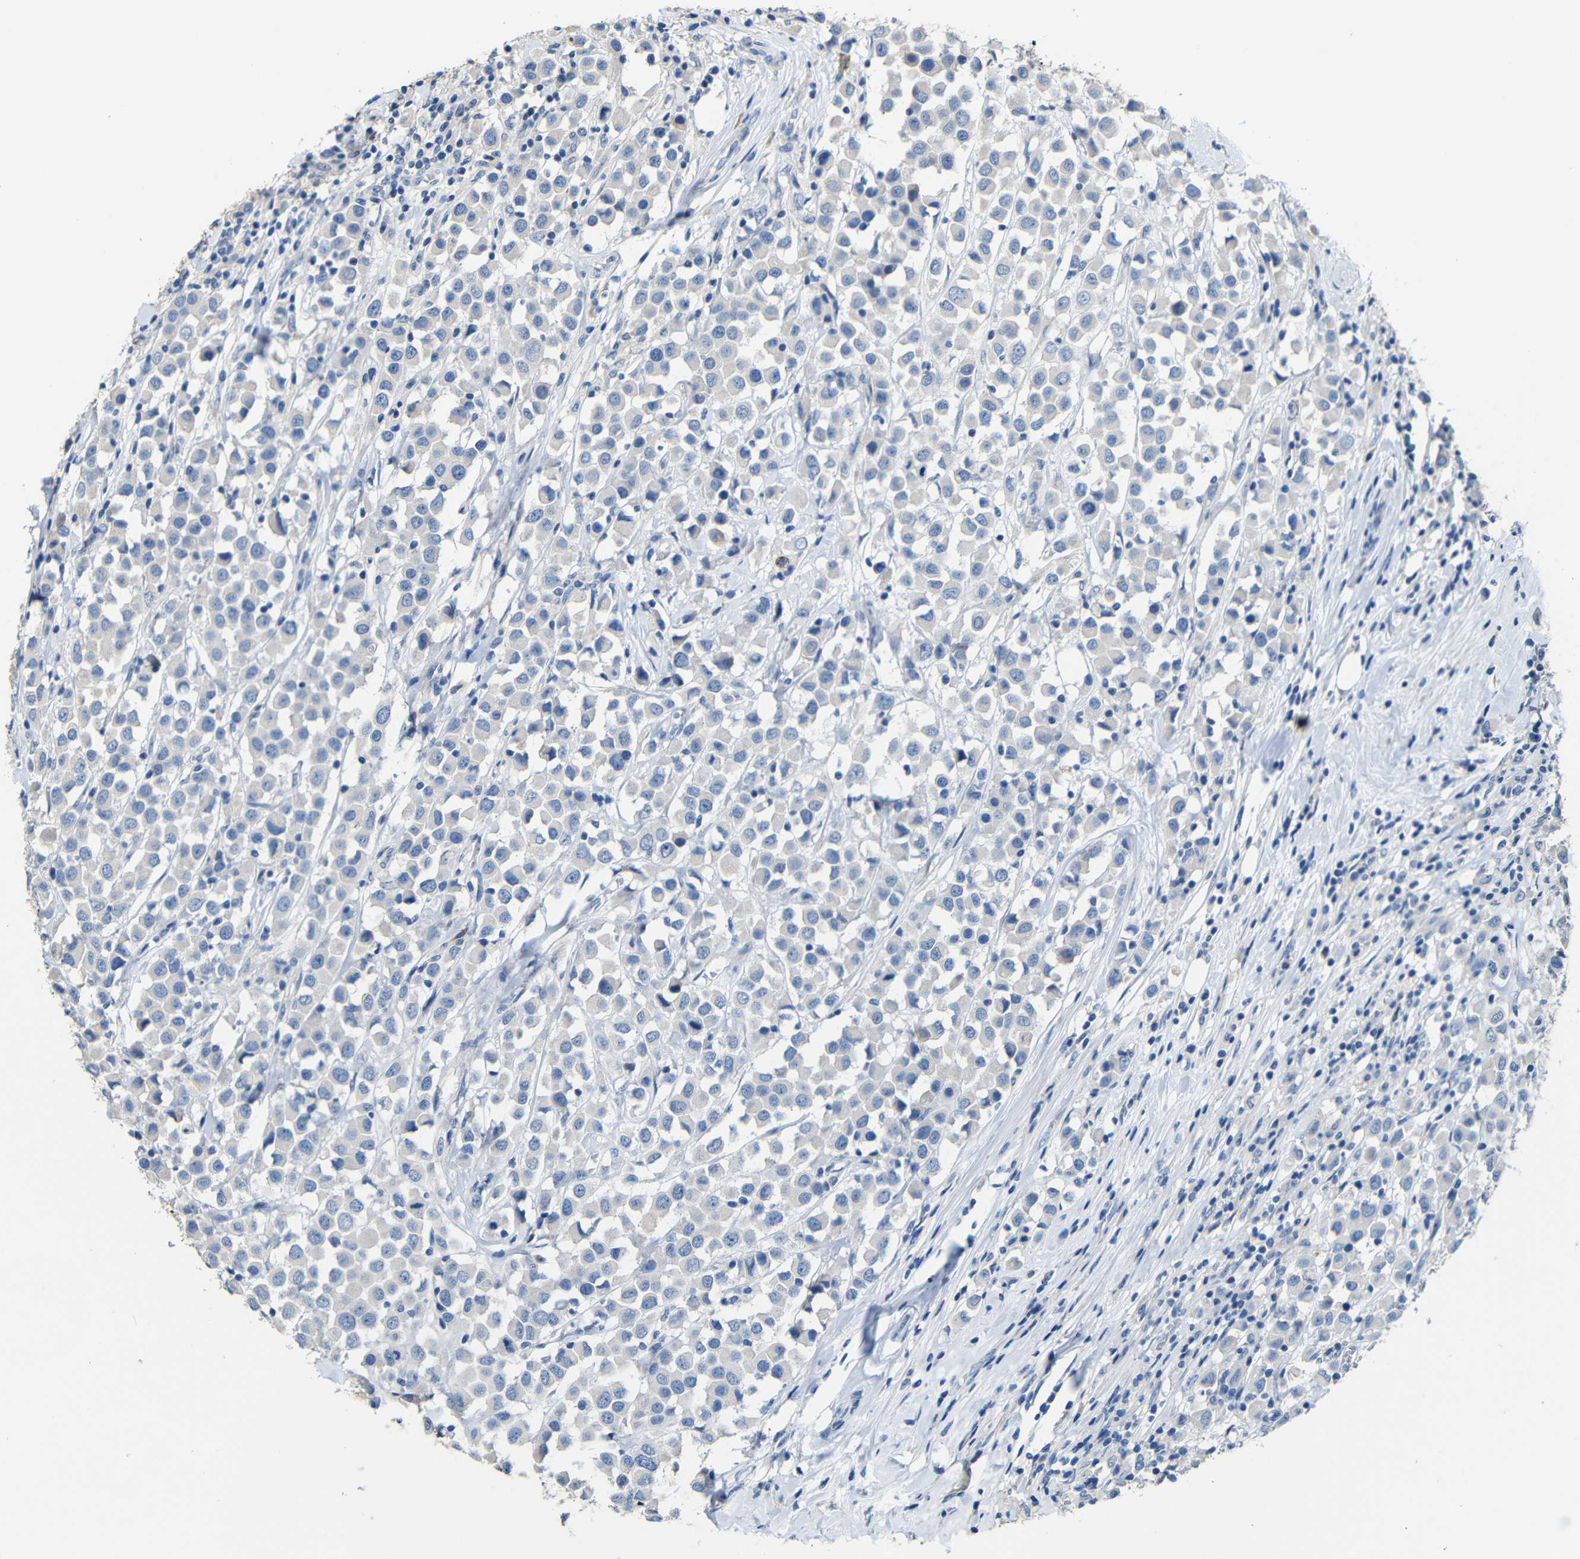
{"staining": {"intensity": "negative", "quantity": "none", "location": "none"}, "tissue": "breast cancer", "cell_type": "Tumor cells", "image_type": "cancer", "snomed": [{"axis": "morphology", "description": "Duct carcinoma"}, {"axis": "topography", "description": "Breast"}], "caption": "Human breast intraductal carcinoma stained for a protein using immunohistochemistry (IHC) demonstrates no positivity in tumor cells.", "gene": "ACKR2", "patient": {"sex": "female", "age": 61}}